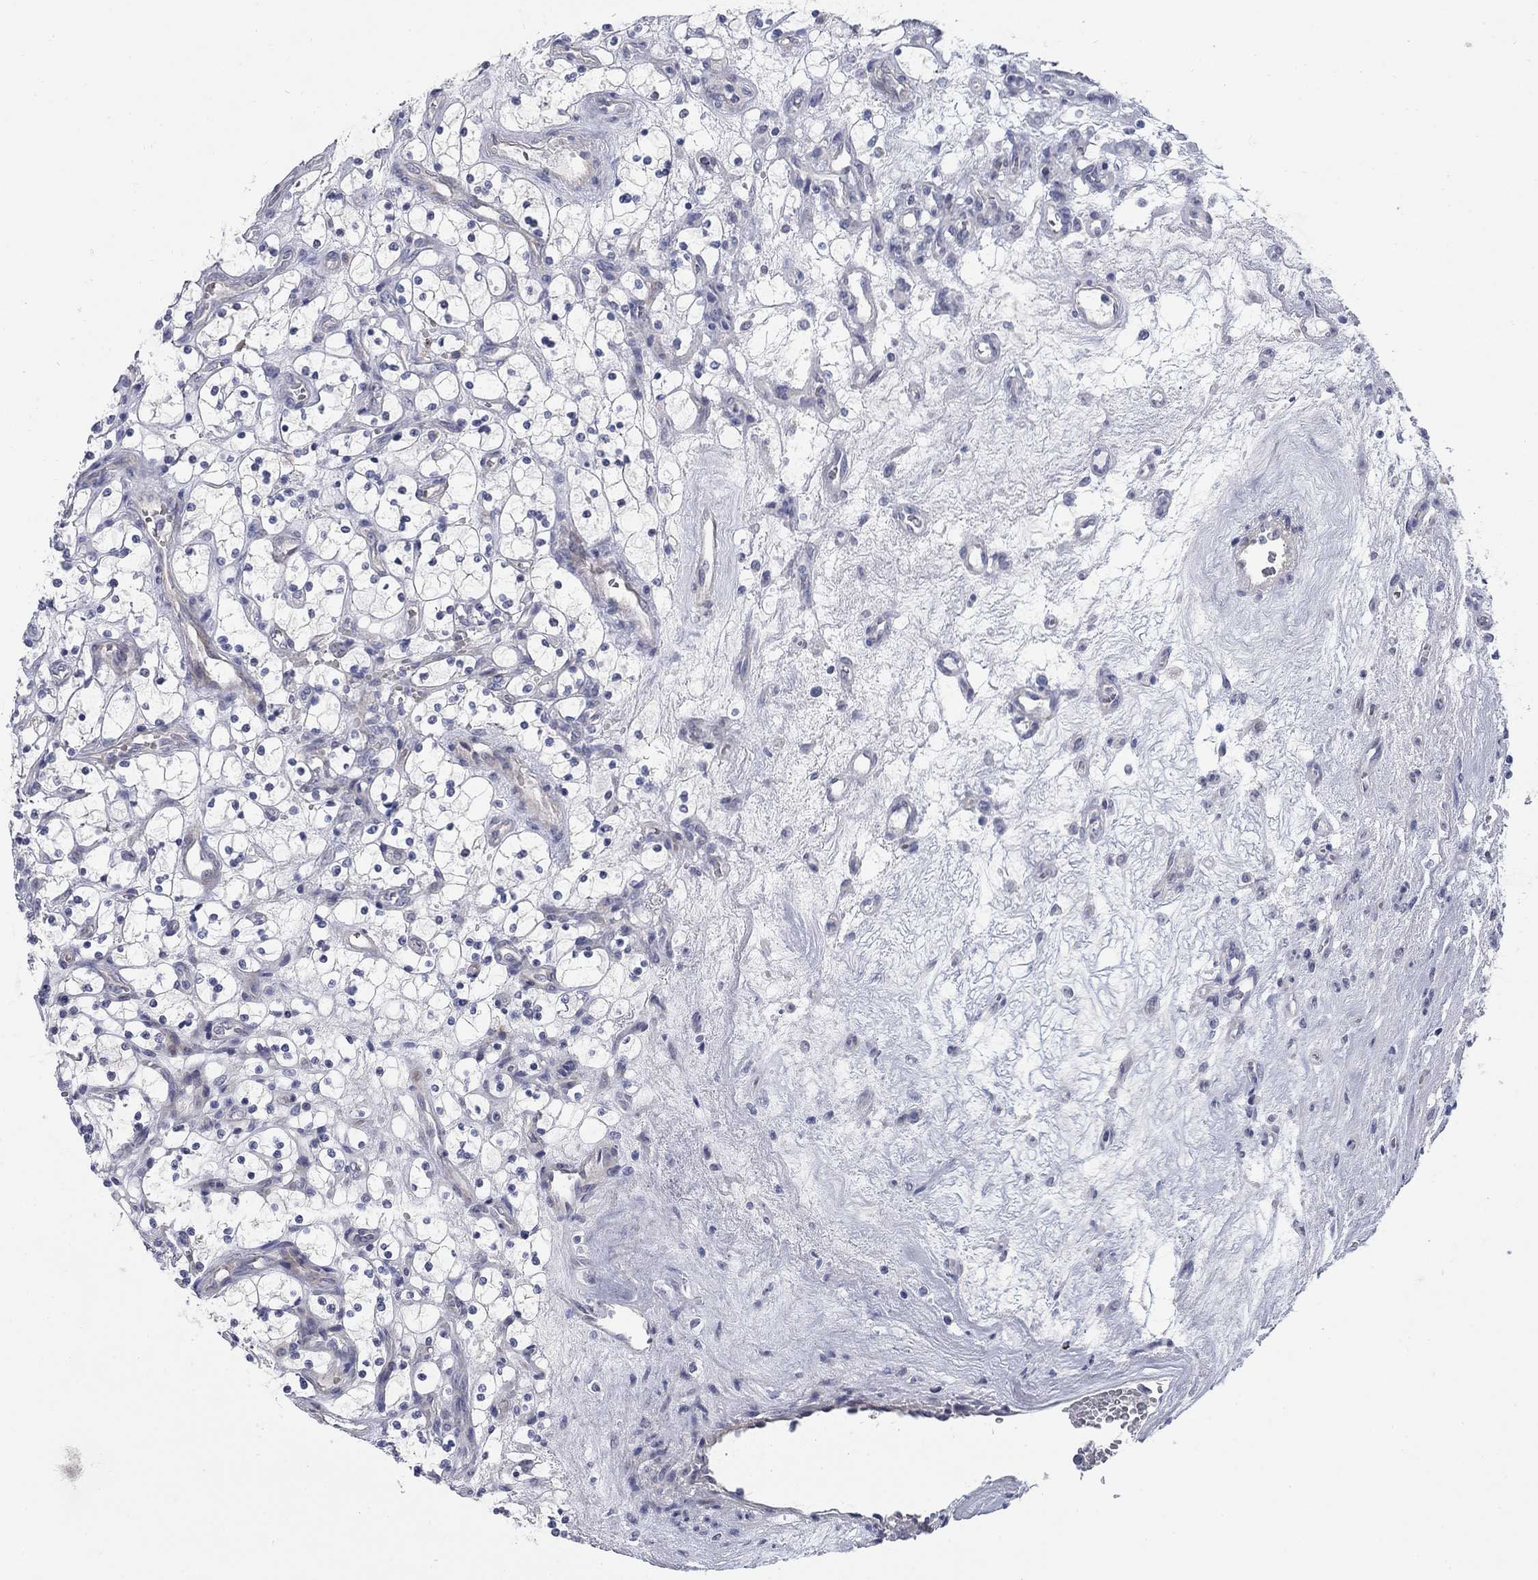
{"staining": {"intensity": "negative", "quantity": "none", "location": "none"}, "tissue": "renal cancer", "cell_type": "Tumor cells", "image_type": "cancer", "snomed": [{"axis": "morphology", "description": "Adenocarcinoma, NOS"}, {"axis": "topography", "description": "Kidney"}], "caption": "Renal cancer (adenocarcinoma) was stained to show a protein in brown. There is no significant staining in tumor cells.", "gene": "DNER", "patient": {"sex": "female", "age": 69}}